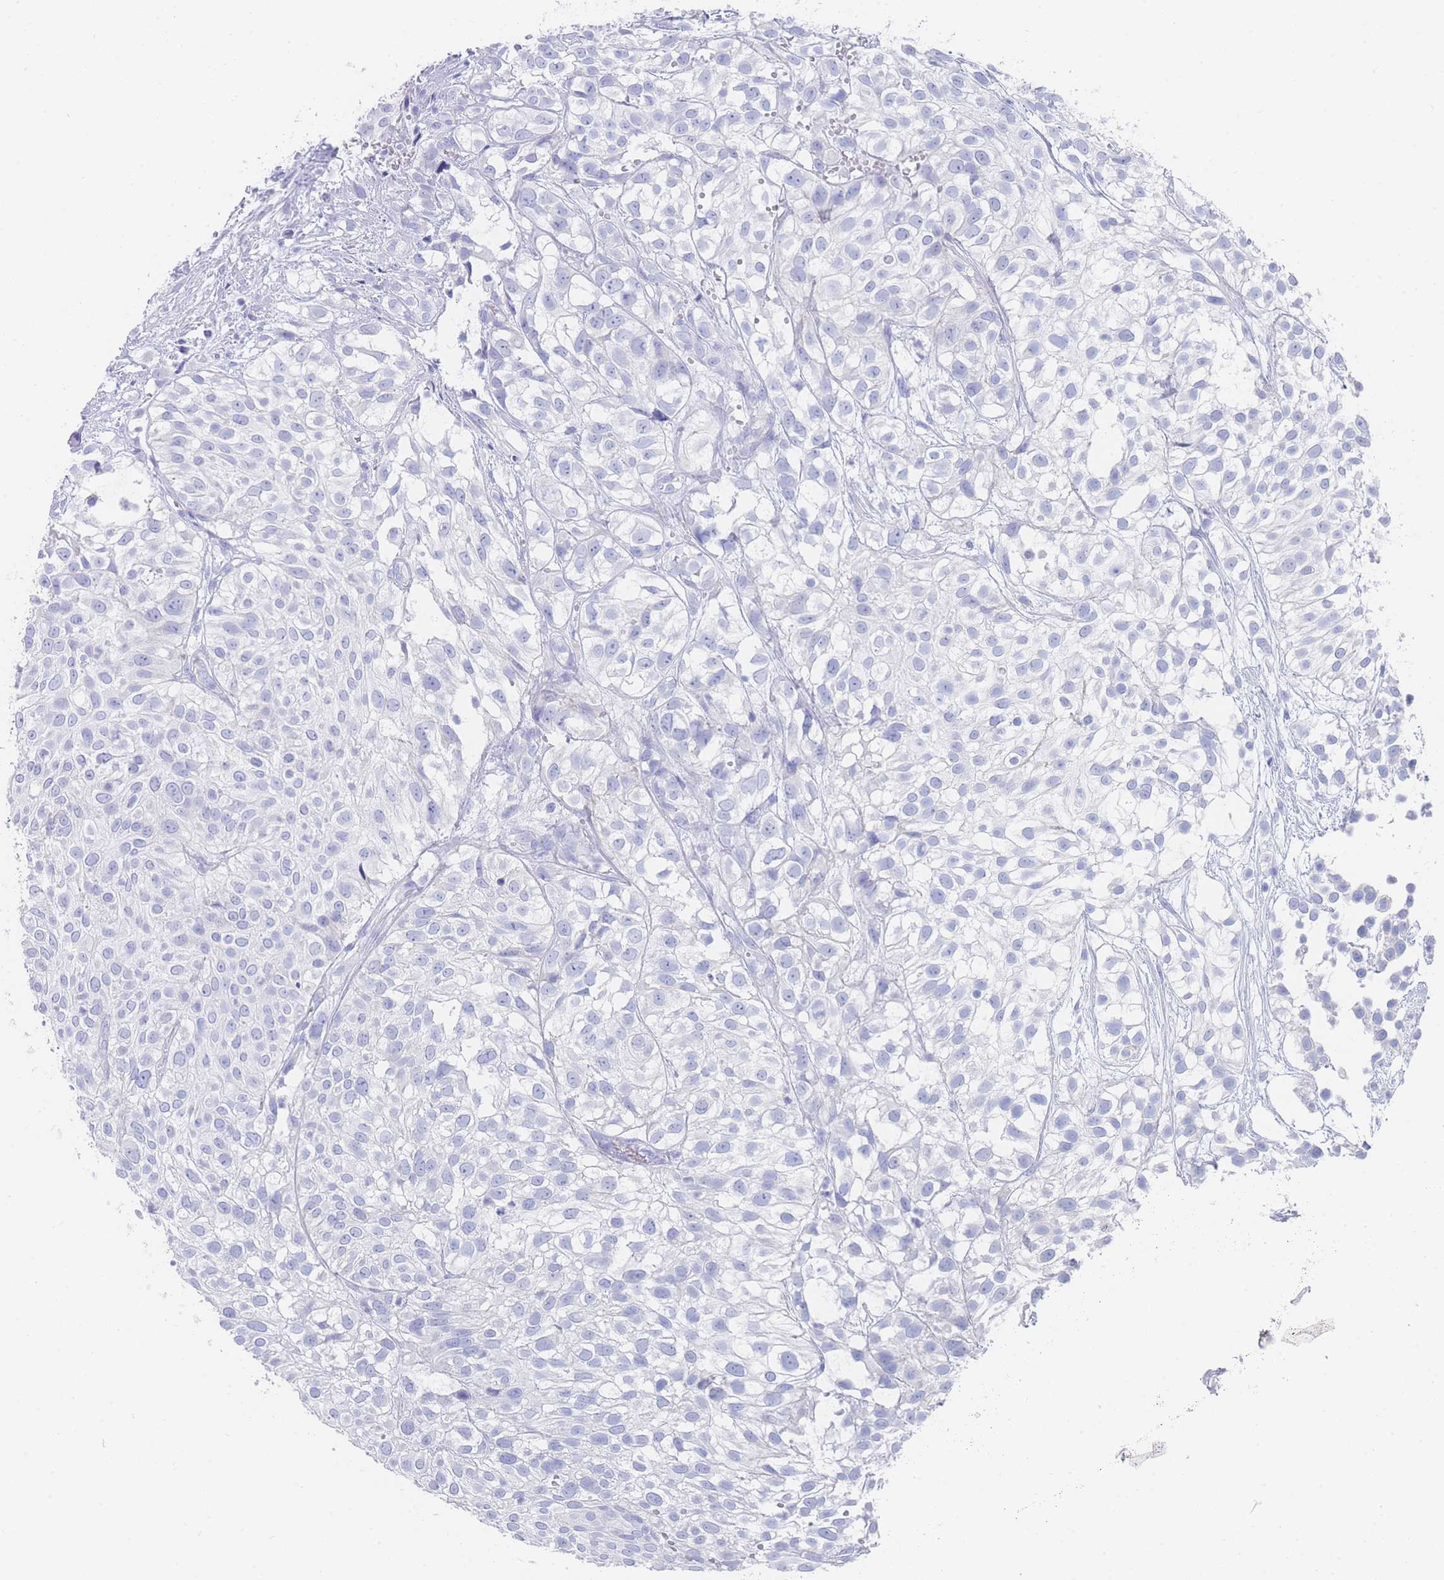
{"staining": {"intensity": "negative", "quantity": "none", "location": "none"}, "tissue": "urothelial cancer", "cell_type": "Tumor cells", "image_type": "cancer", "snomed": [{"axis": "morphology", "description": "Urothelial carcinoma, High grade"}, {"axis": "topography", "description": "Urinary bladder"}], "caption": "Immunohistochemistry (IHC) image of urothelial cancer stained for a protein (brown), which displays no expression in tumor cells. (DAB immunohistochemistry with hematoxylin counter stain).", "gene": "LRRC37A", "patient": {"sex": "male", "age": 56}}